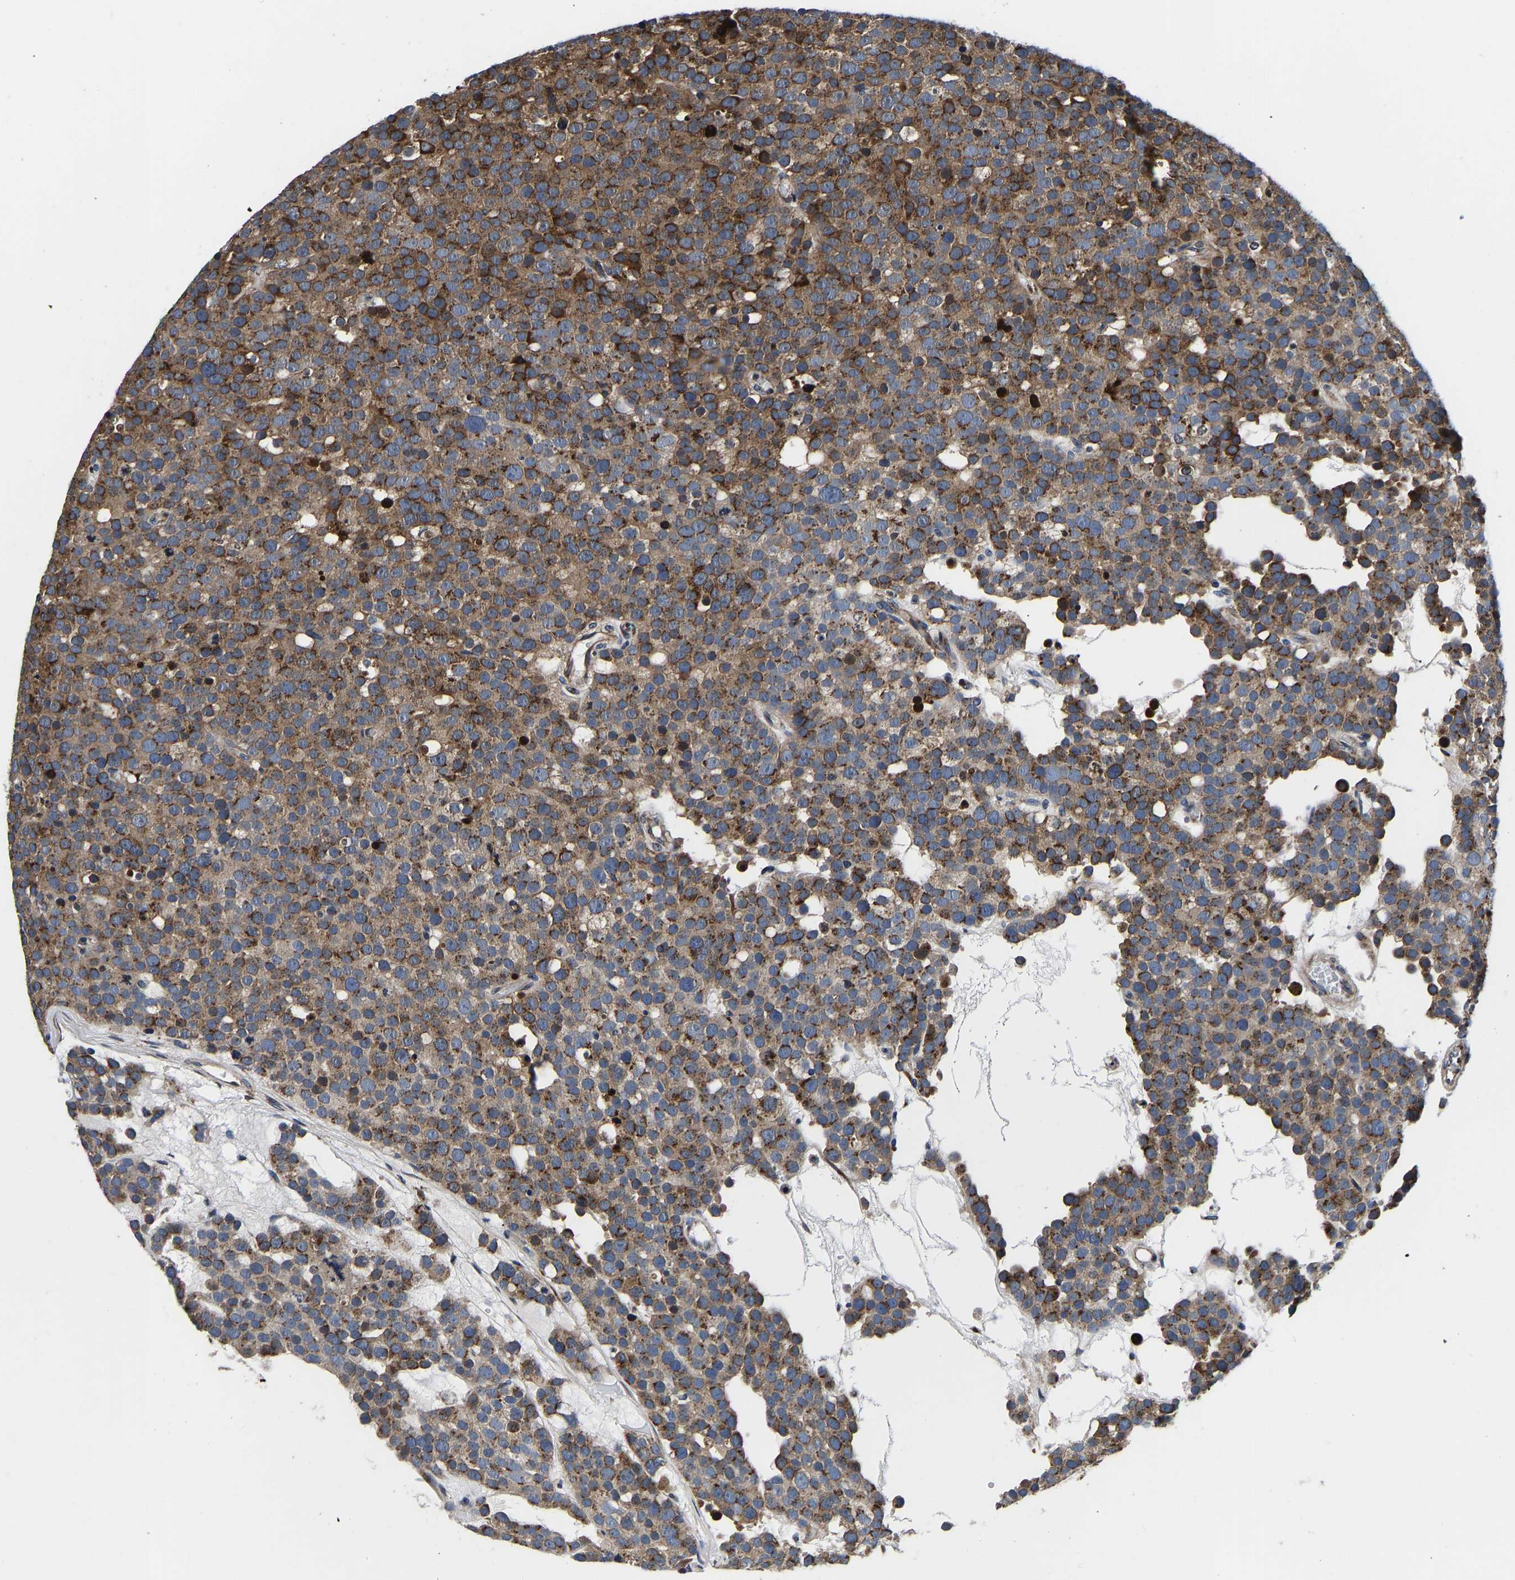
{"staining": {"intensity": "strong", "quantity": ">75%", "location": "cytoplasmic/membranous"}, "tissue": "testis cancer", "cell_type": "Tumor cells", "image_type": "cancer", "snomed": [{"axis": "morphology", "description": "Seminoma, NOS"}, {"axis": "topography", "description": "Testis"}], "caption": "The immunohistochemical stain shows strong cytoplasmic/membranous positivity in tumor cells of testis cancer (seminoma) tissue.", "gene": "RABAC1", "patient": {"sex": "male", "age": 71}}